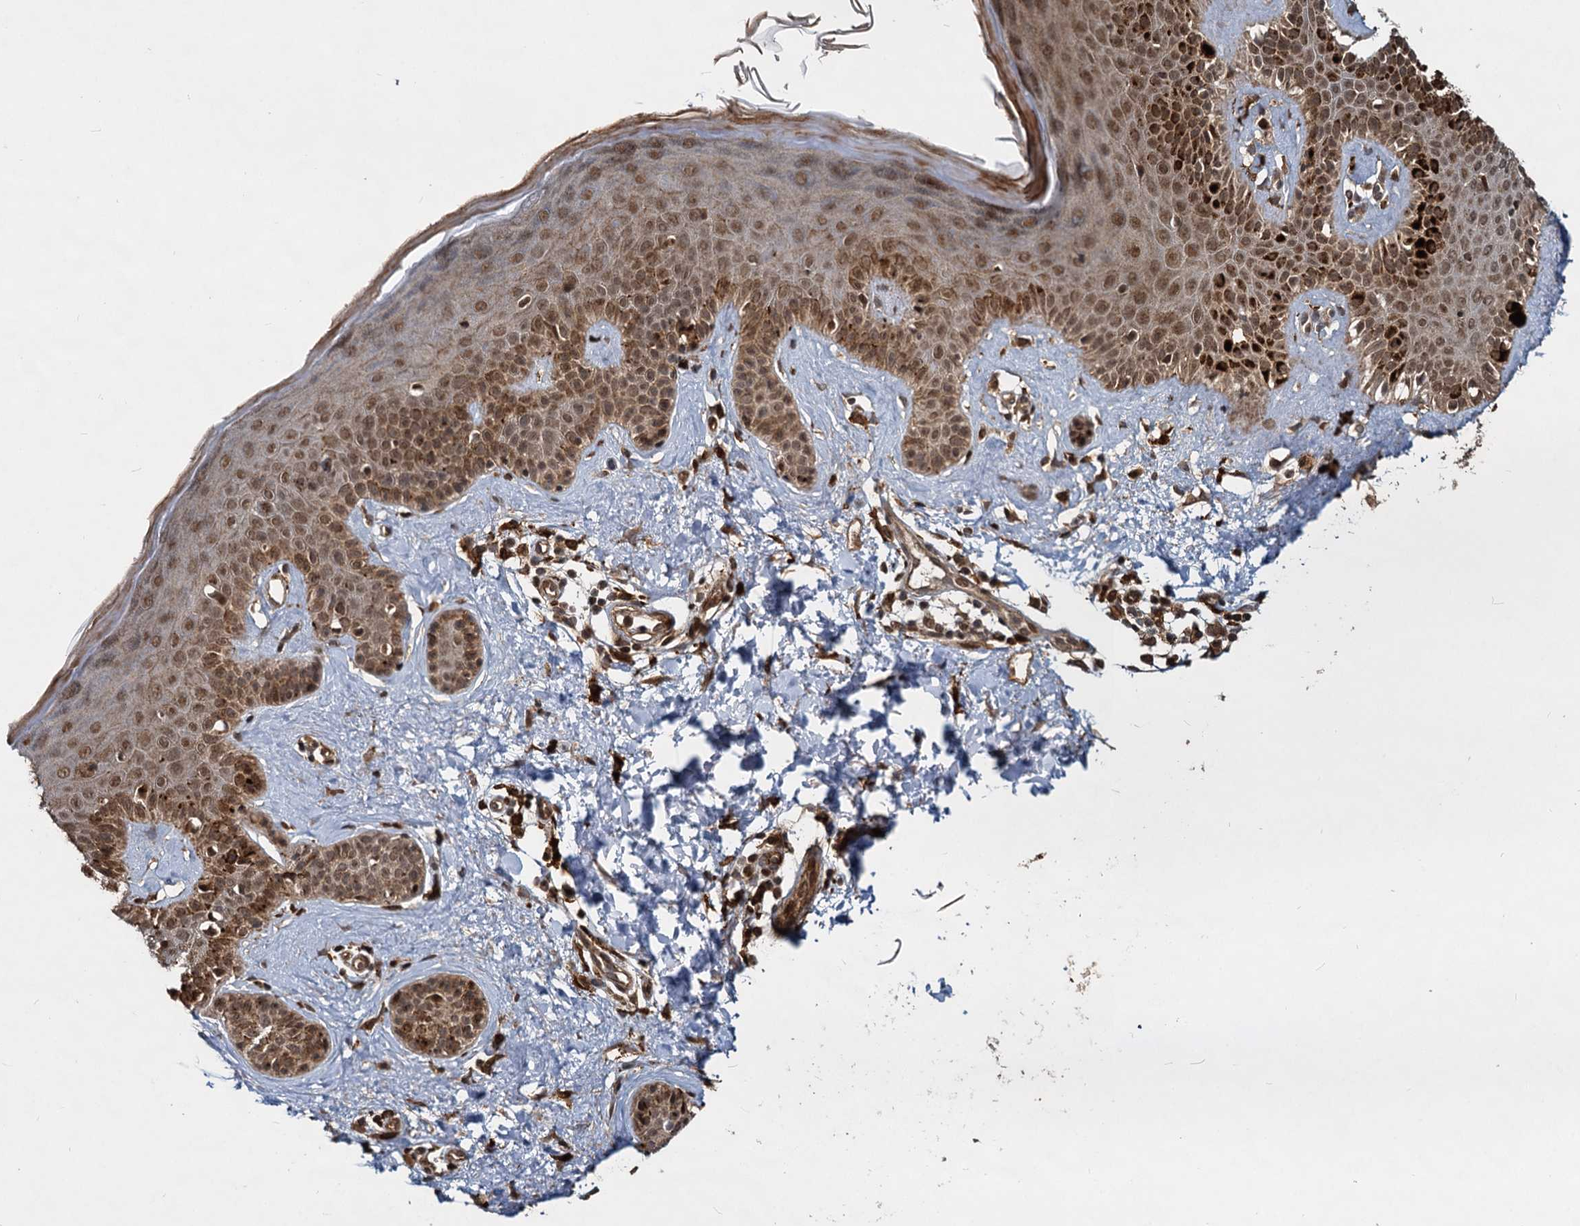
{"staining": {"intensity": "strong", "quantity": "25%-75%", "location": "cytoplasmic/membranous"}, "tissue": "skin", "cell_type": "Fibroblasts", "image_type": "normal", "snomed": [{"axis": "morphology", "description": "Normal tissue, NOS"}, {"axis": "topography", "description": "Skin"}], "caption": "Brown immunohistochemical staining in benign skin reveals strong cytoplasmic/membranous positivity in about 25%-75% of fibroblasts.", "gene": "TRIM23", "patient": {"sex": "female", "age": 58}}